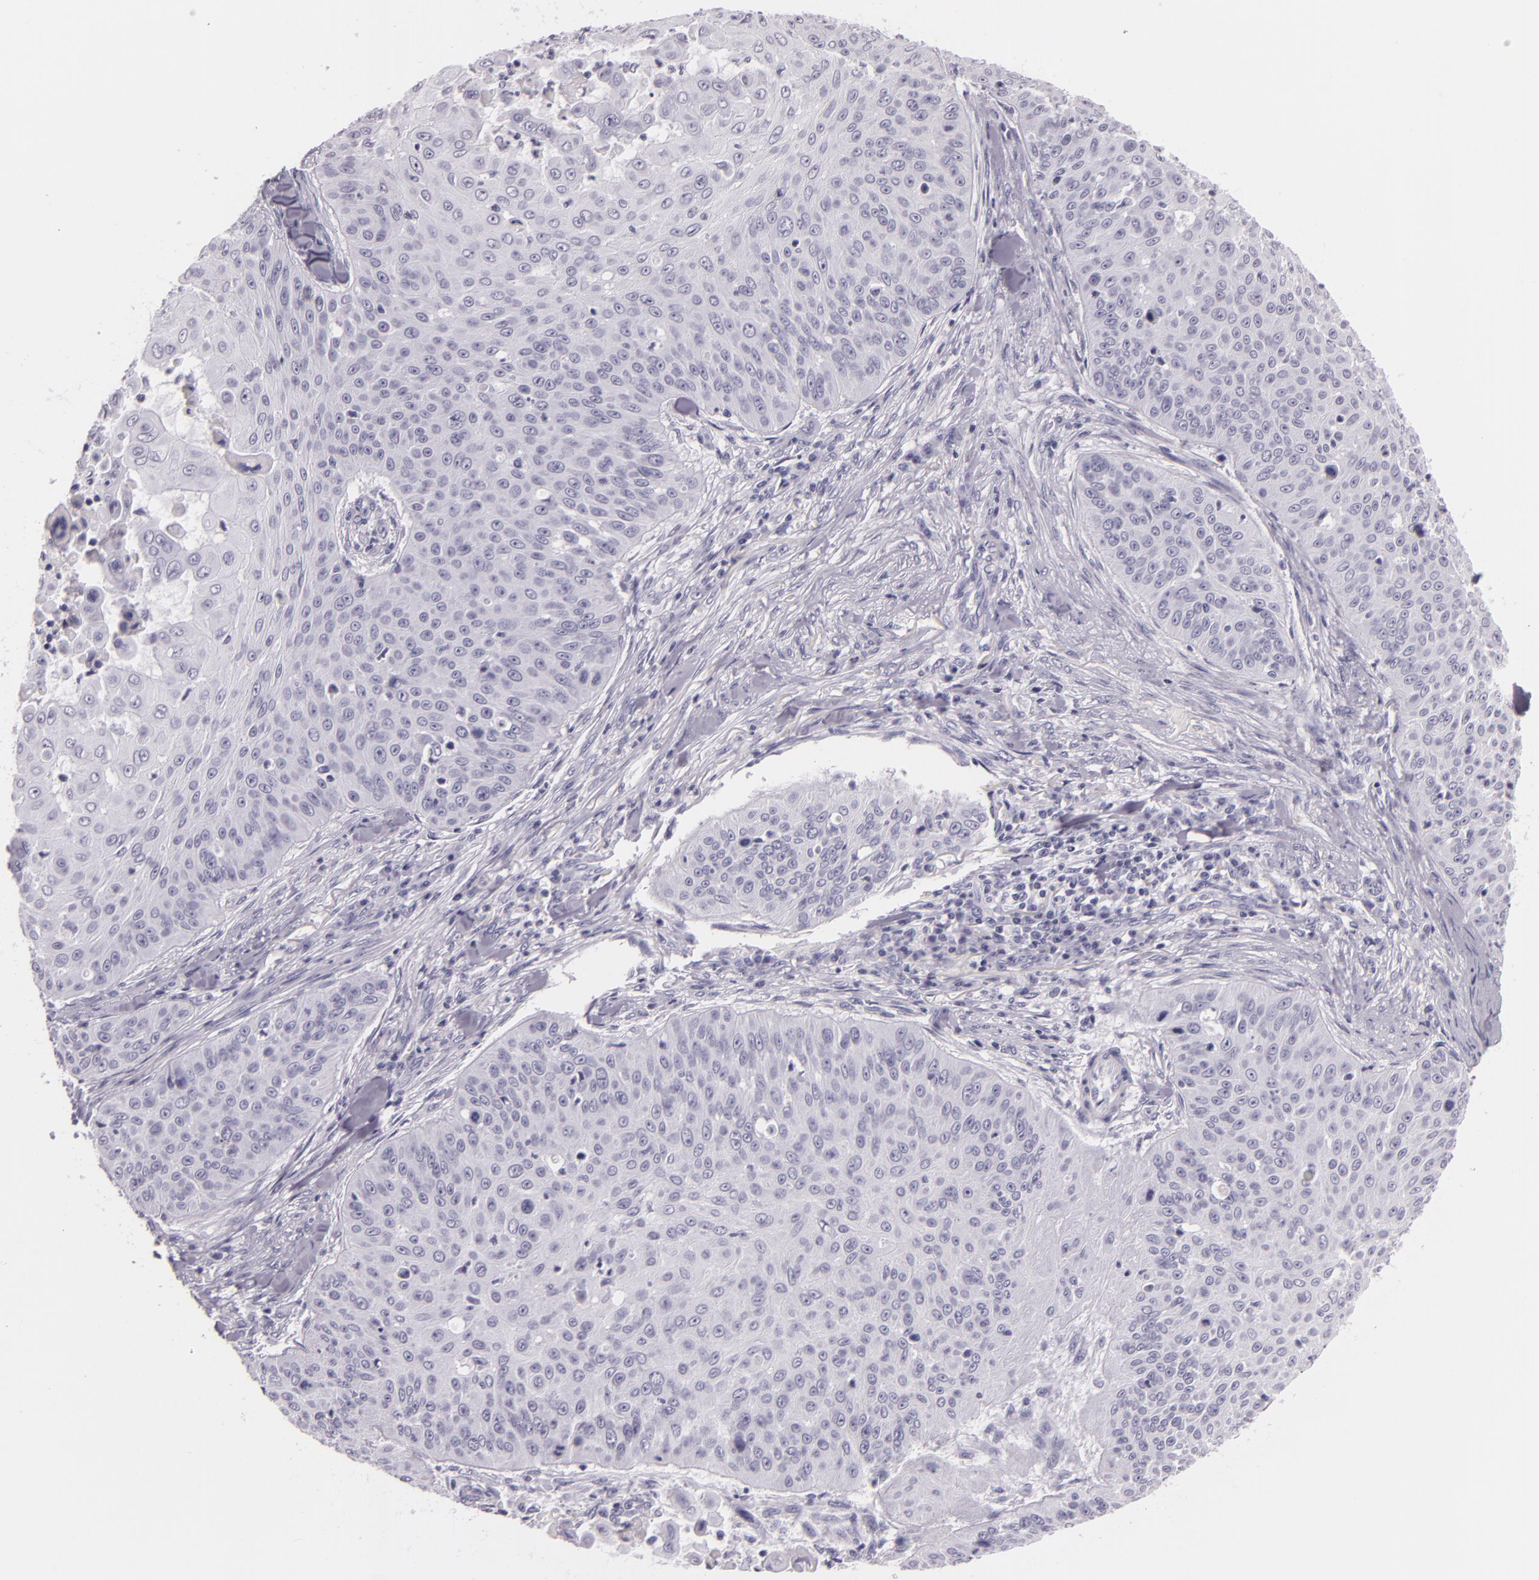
{"staining": {"intensity": "negative", "quantity": "none", "location": "none"}, "tissue": "skin cancer", "cell_type": "Tumor cells", "image_type": "cancer", "snomed": [{"axis": "morphology", "description": "Squamous cell carcinoma, NOS"}, {"axis": "topography", "description": "Skin"}], "caption": "Tumor cells are negative for protein expression in human skin cancer (squamous cell carcinoma). (DAB immunohistochemistry (IHC) with hematoxylin counter stain).", "gene": "DLG4", "patient": {"sex": "male", "age": 82}}